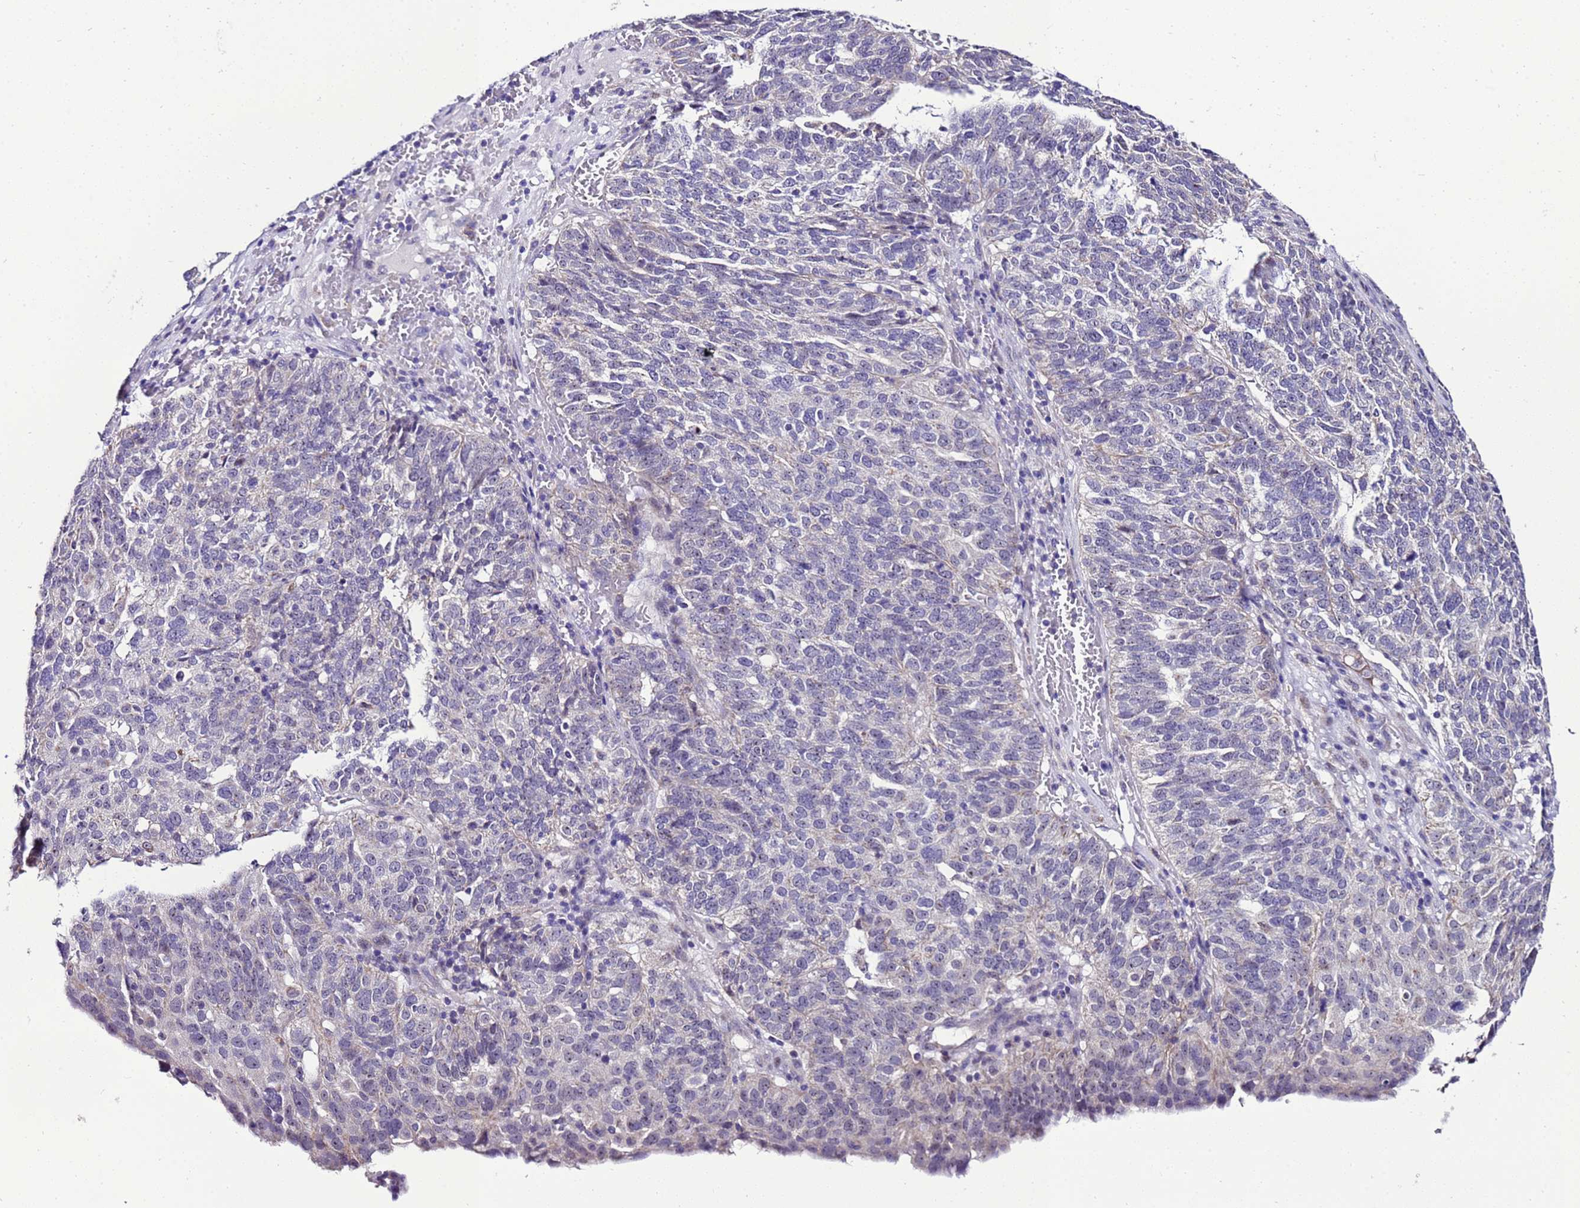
{"staining": {"intensity": "negative", "quantity": "none", "location": "none"}, "tissue": "ovarian cancer", "cell_type": "Tumor cells", "image_type": "cancer", "snomed": [{"axis": "morphology", "description": "Cystadenocarcinoma, serous, NOS"}, {"axis": "topography", "description": "Ovary"}], "caption": "Photomicrograph shows no protein staining in tumor cells of ovarian serous cystadenocarcinoma tissue.", "gene": "DPH6", "patient": {"sex": "female", "age": 59}}